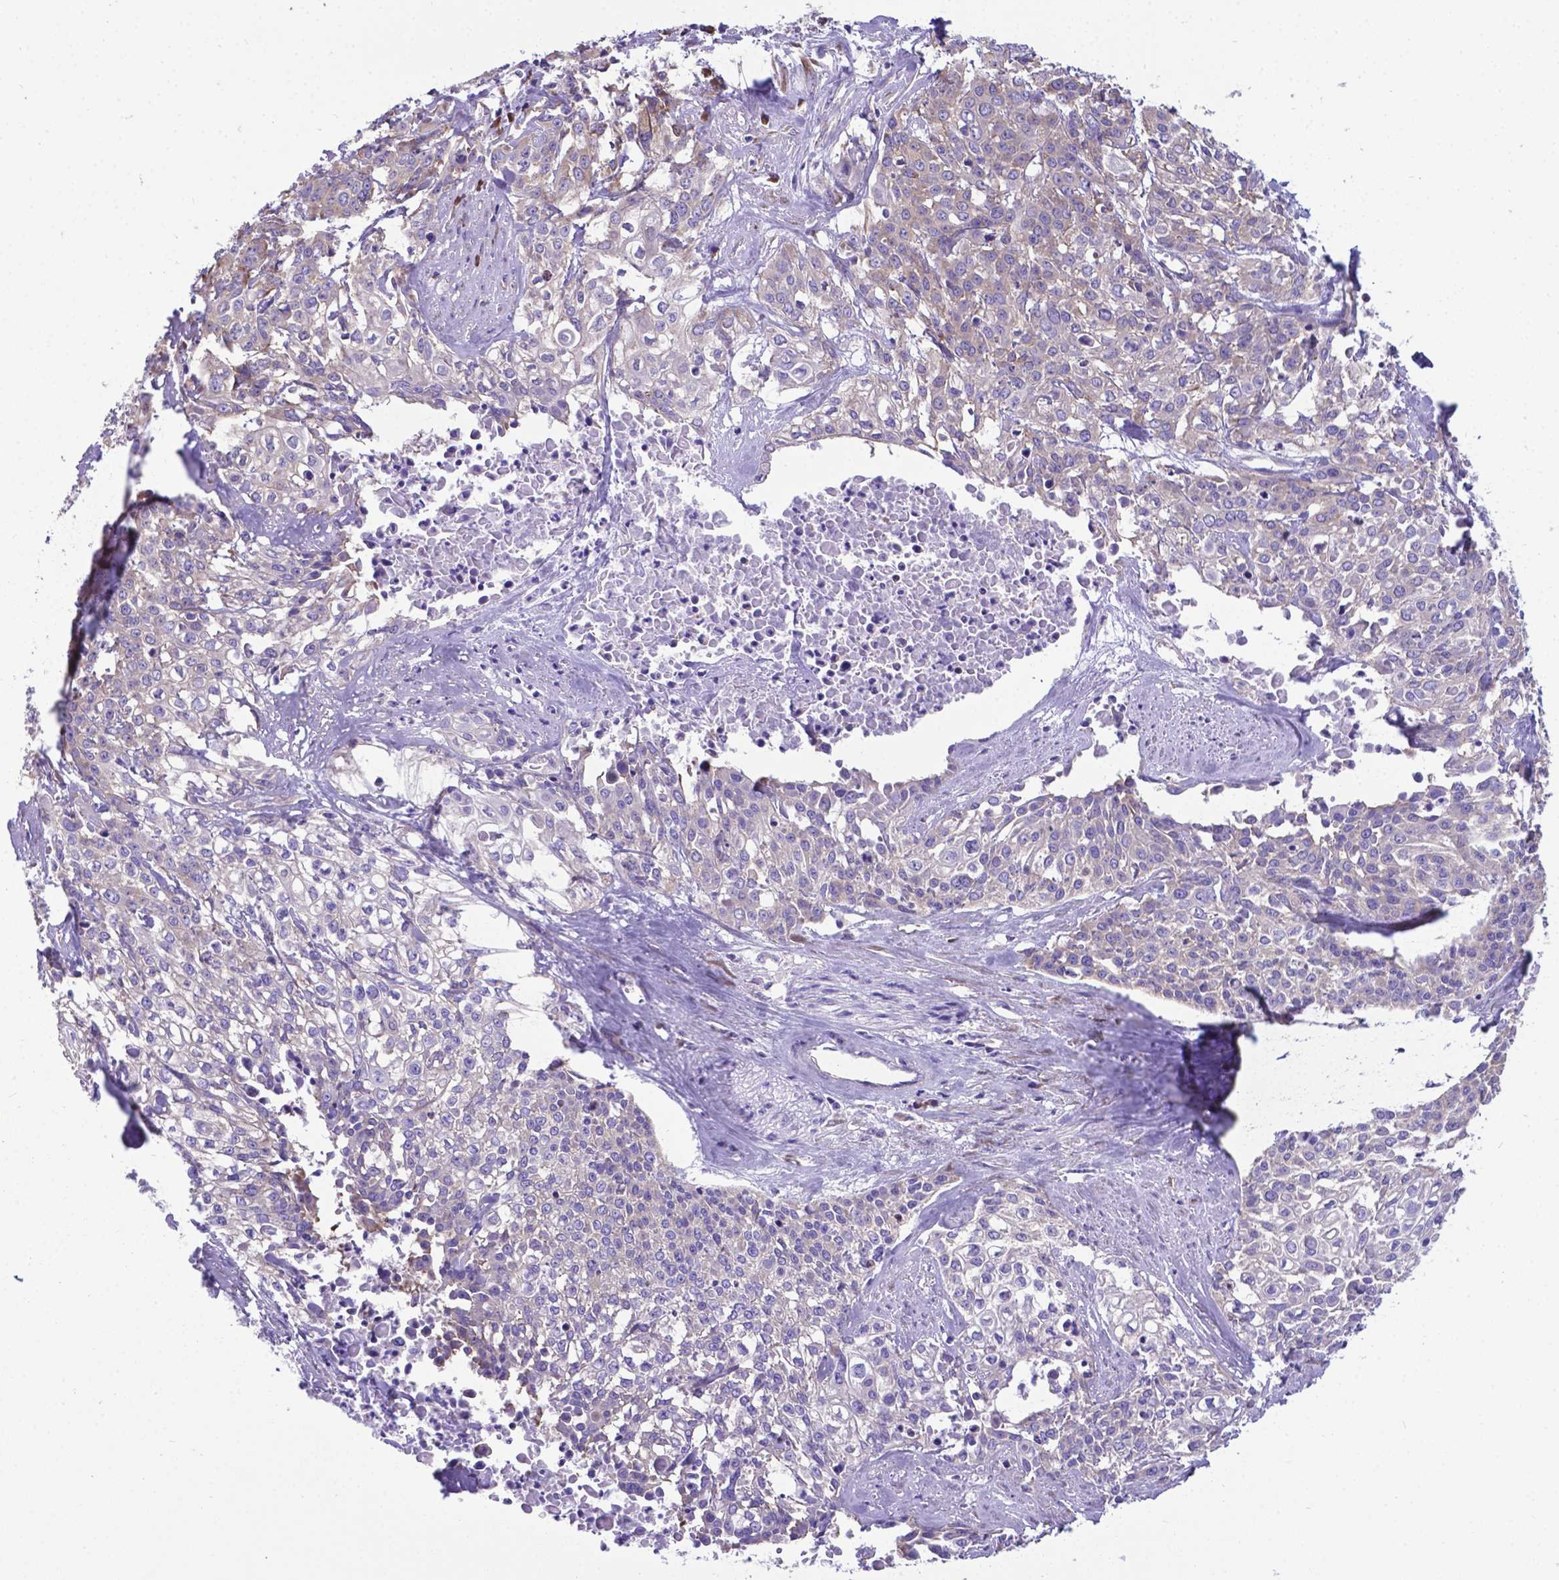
{"staining": {"intensity": "negative", "quantity": "none", "location": "none"}, "tissue": "cervical cancer", "cell_type": "Tumor cells", "image_type": "cancer", "snomed": [{"axis": "morphology", "description": "Squamous cell carcinoma, NOS"}, {"axis": "topography", "description": "Cervix"}], "caption": "High magnification brightfield microscopy of cervical cancer stained with DAB (brown) and counterstained with hematoxylin (blue): tumor cells show no significant staining.", "gene": "RPL6", "patient": {"sex": "female", "age": 39}}